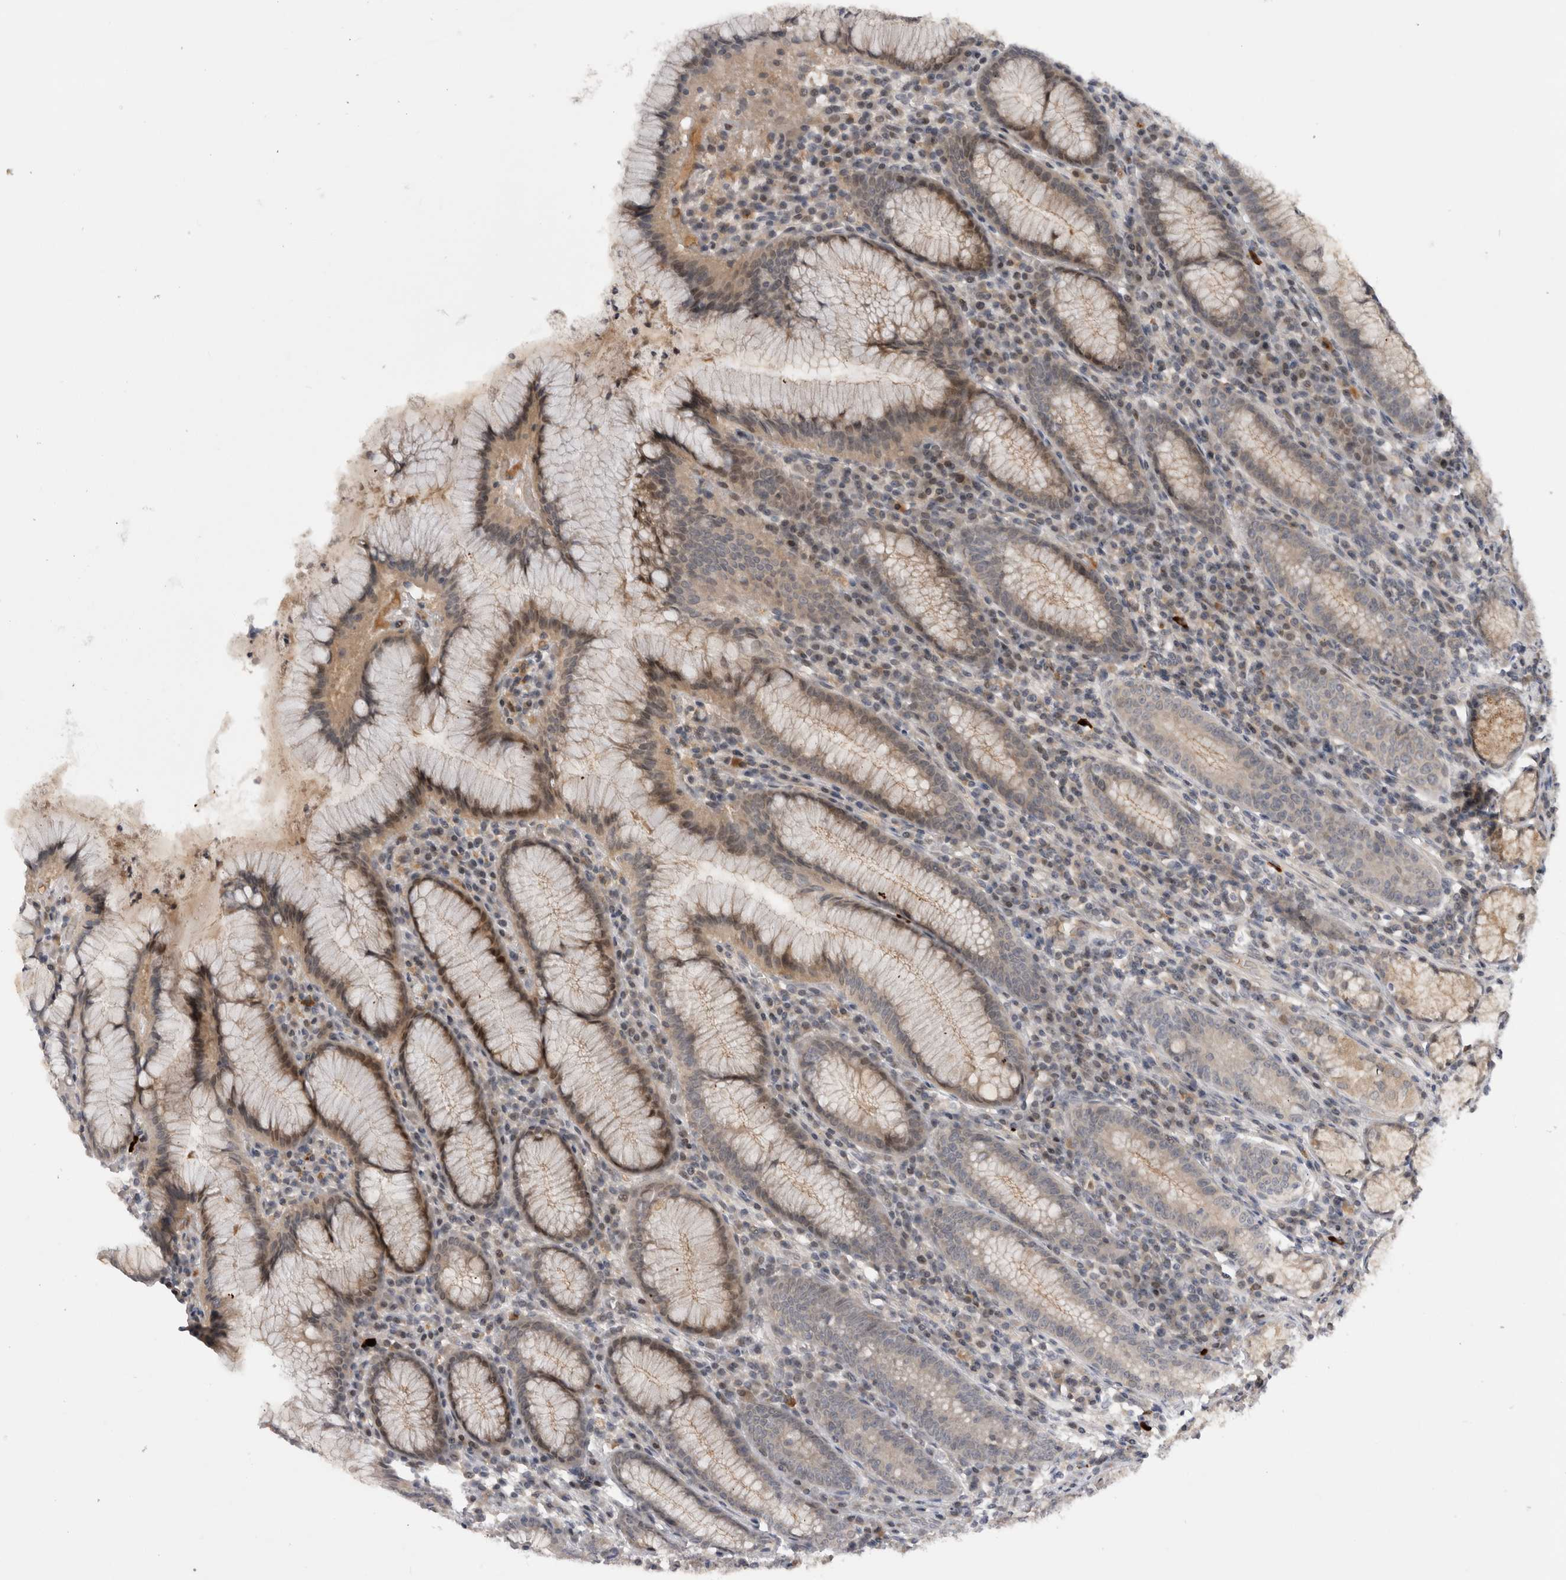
{"staining": {"intensity": "weak", "quantity": "25%-75%", "location": "cytoplasmic/membranous,nuclear"}, "tissue": "stomach", "cell_type": "Glandular cells", "image_type": "normal", "snomed": [{"axis": "morphology", "description": "Normal tissue, NOS"}, {"axis": "topography", "description": "Stomach"}], "caption": "This photomicrograph exhibits immunohistochemistry staining of unremarkable human stomach, with low weak cytoplasmic/membranous,nuclear expression in approximately 25%-75% of glandular cells.", "gene": "PLEKHM1", "patient": {"sex": "male", "age": 55}}